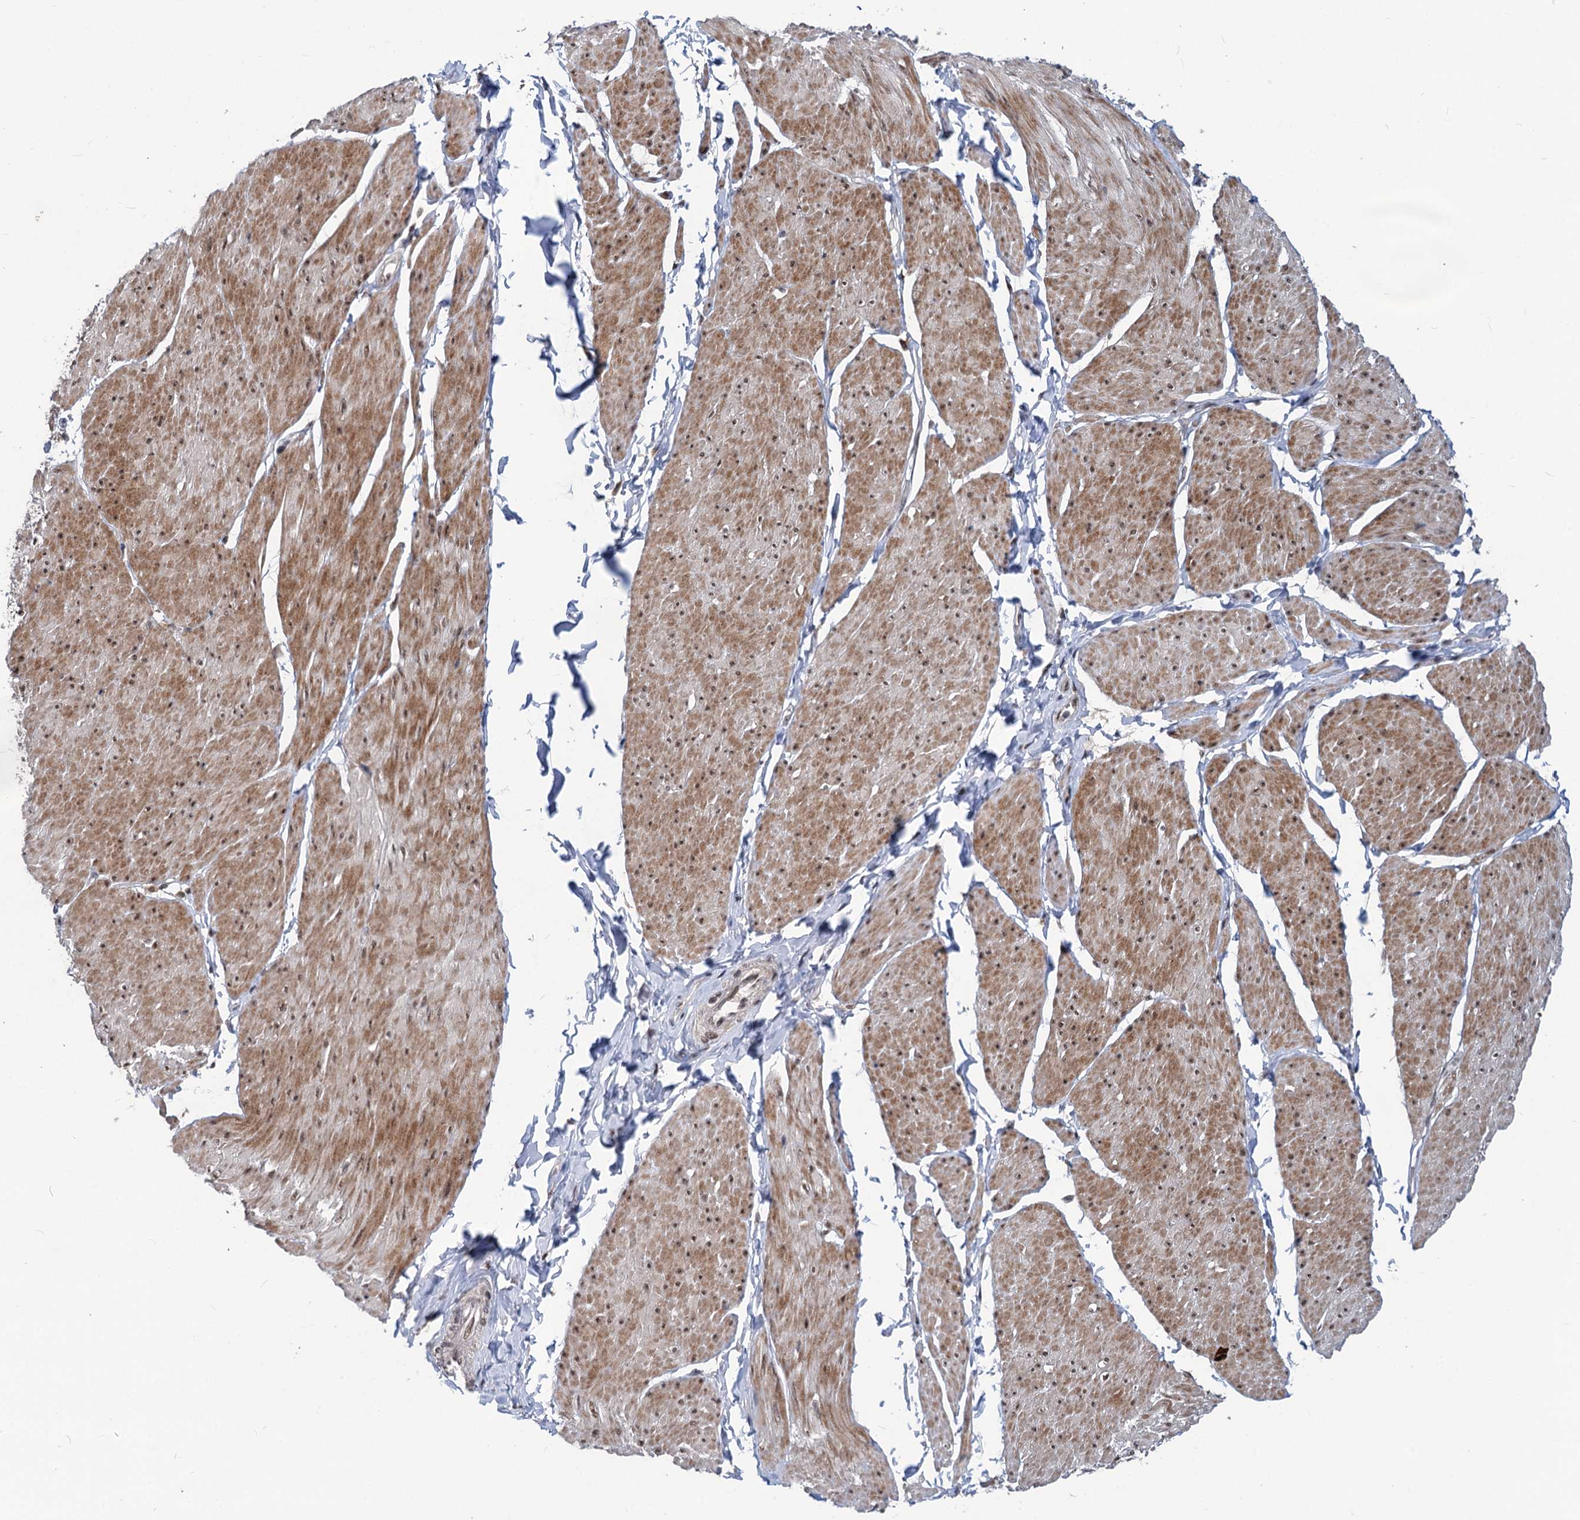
{"staining": {"intensity": "moderate", "quantity": ">75%", "location": "cytoplasmic/membranous,nuclear"}, "tissue": "smooth muscle", "cell_type": "Smooth muscle cells", "image_type": "normal", "snomed": [{"axis": "morphology", "description": "Urothelial carcinoma, High grade"}, {"axis": "topography", "description": "Urinary bladder"}], "caption": "The micrograph demonstrates a brown stain indicating the presence of a protein in the cytoplasmic/membranous,nuclear of smooth muscle cells in smooth muscle. (brown staining indicates protein expression, while blue staining denotes nuclei).", "gene": "PHF8", "patient": {"sex": "male", "age": 46}}